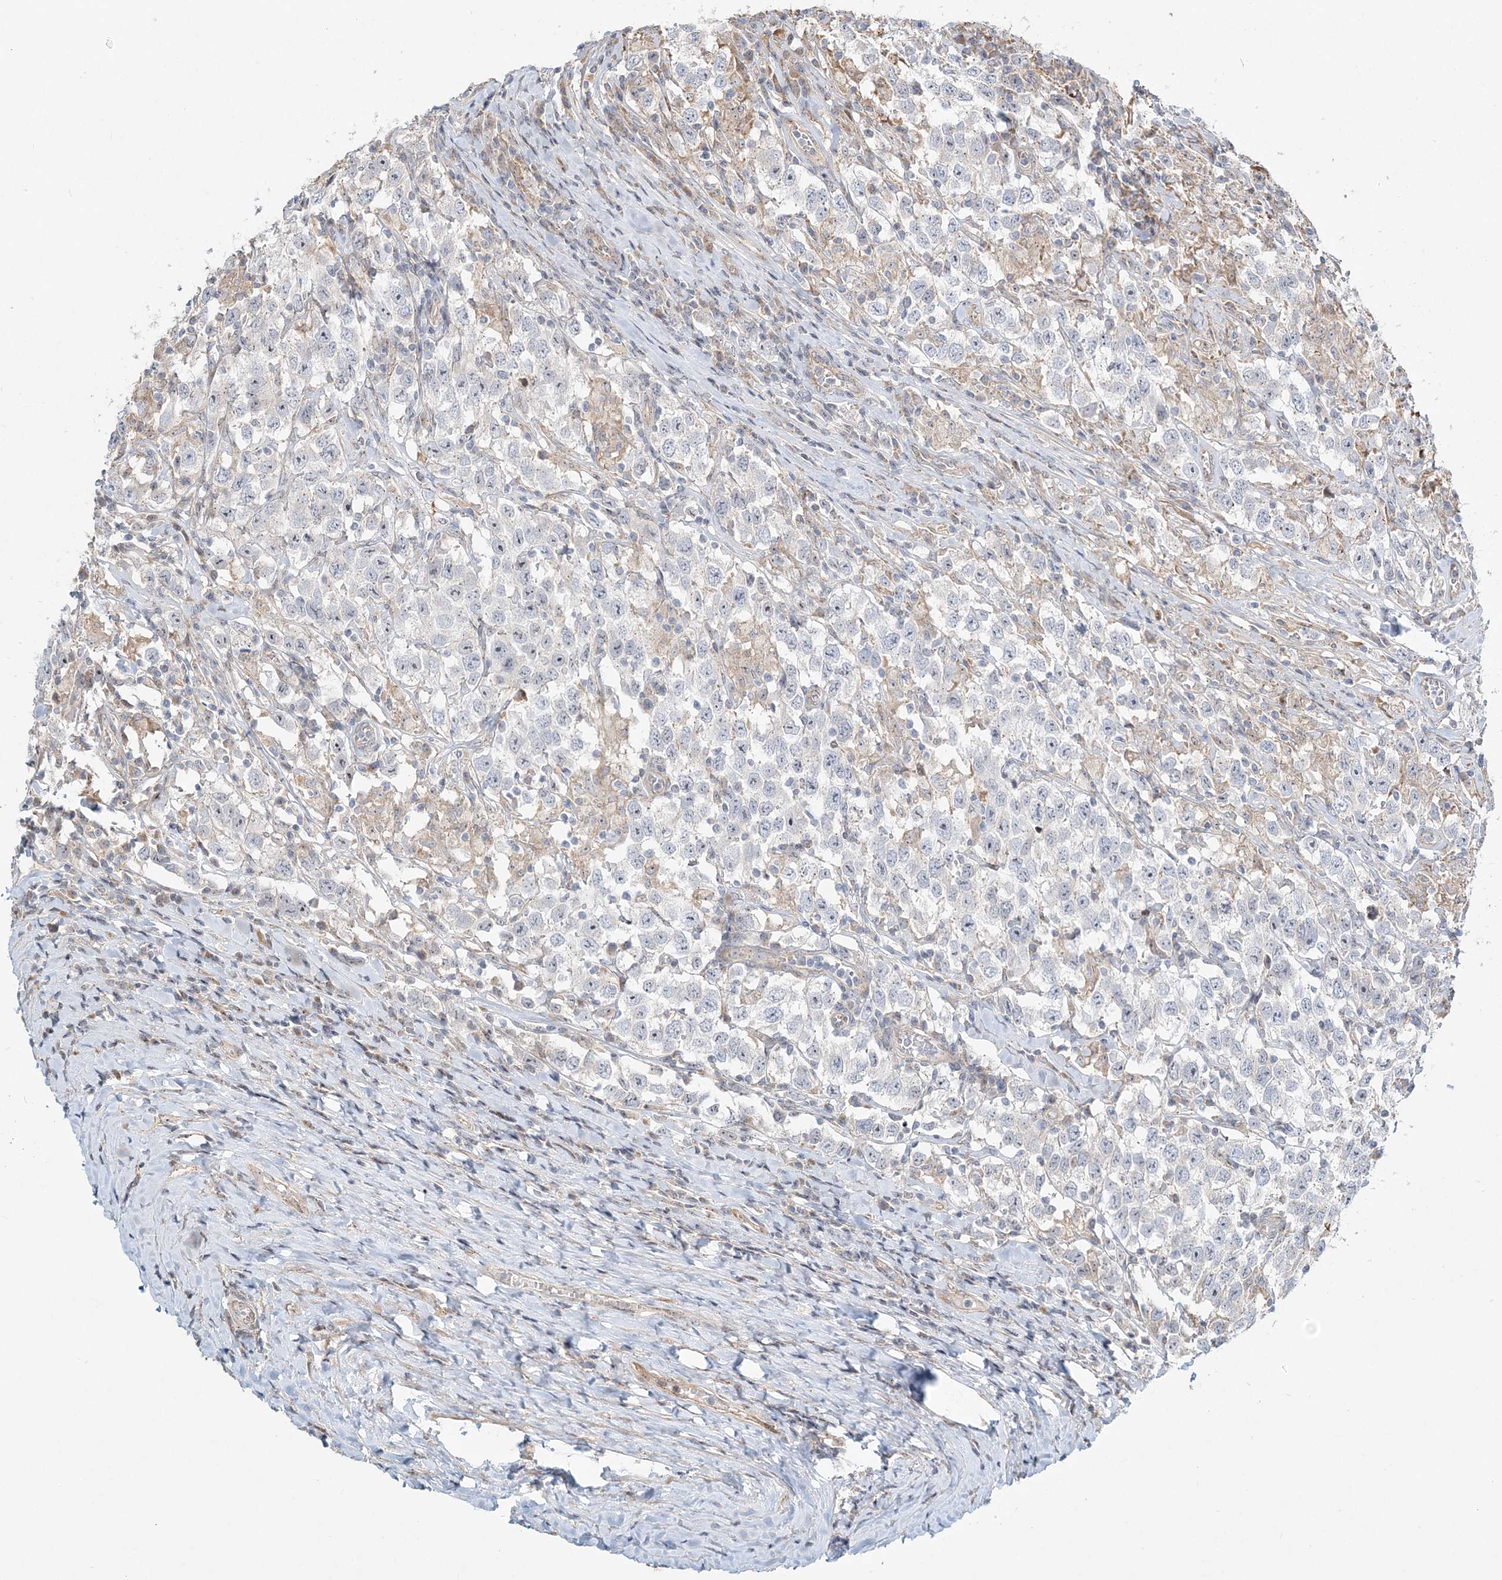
{"staining": {"intensity": "negative", "quantity": "none", "location": "none"}, "tissue": "testis cancer", "cell_type": "Tumor cells", "image_type": "cancer", "snomed": [{"axis": "morphology", "description": "Seminoma, NOS"}, {"axis": "topography", "description": "Testis"}], "caption": "This is an immunohistochemistry (IHC) image of testis cancer (seminoma). There is no positivity in tumor cells.", "gene": "CXXC5", "patient": {"sex": "male", "age": 41}}